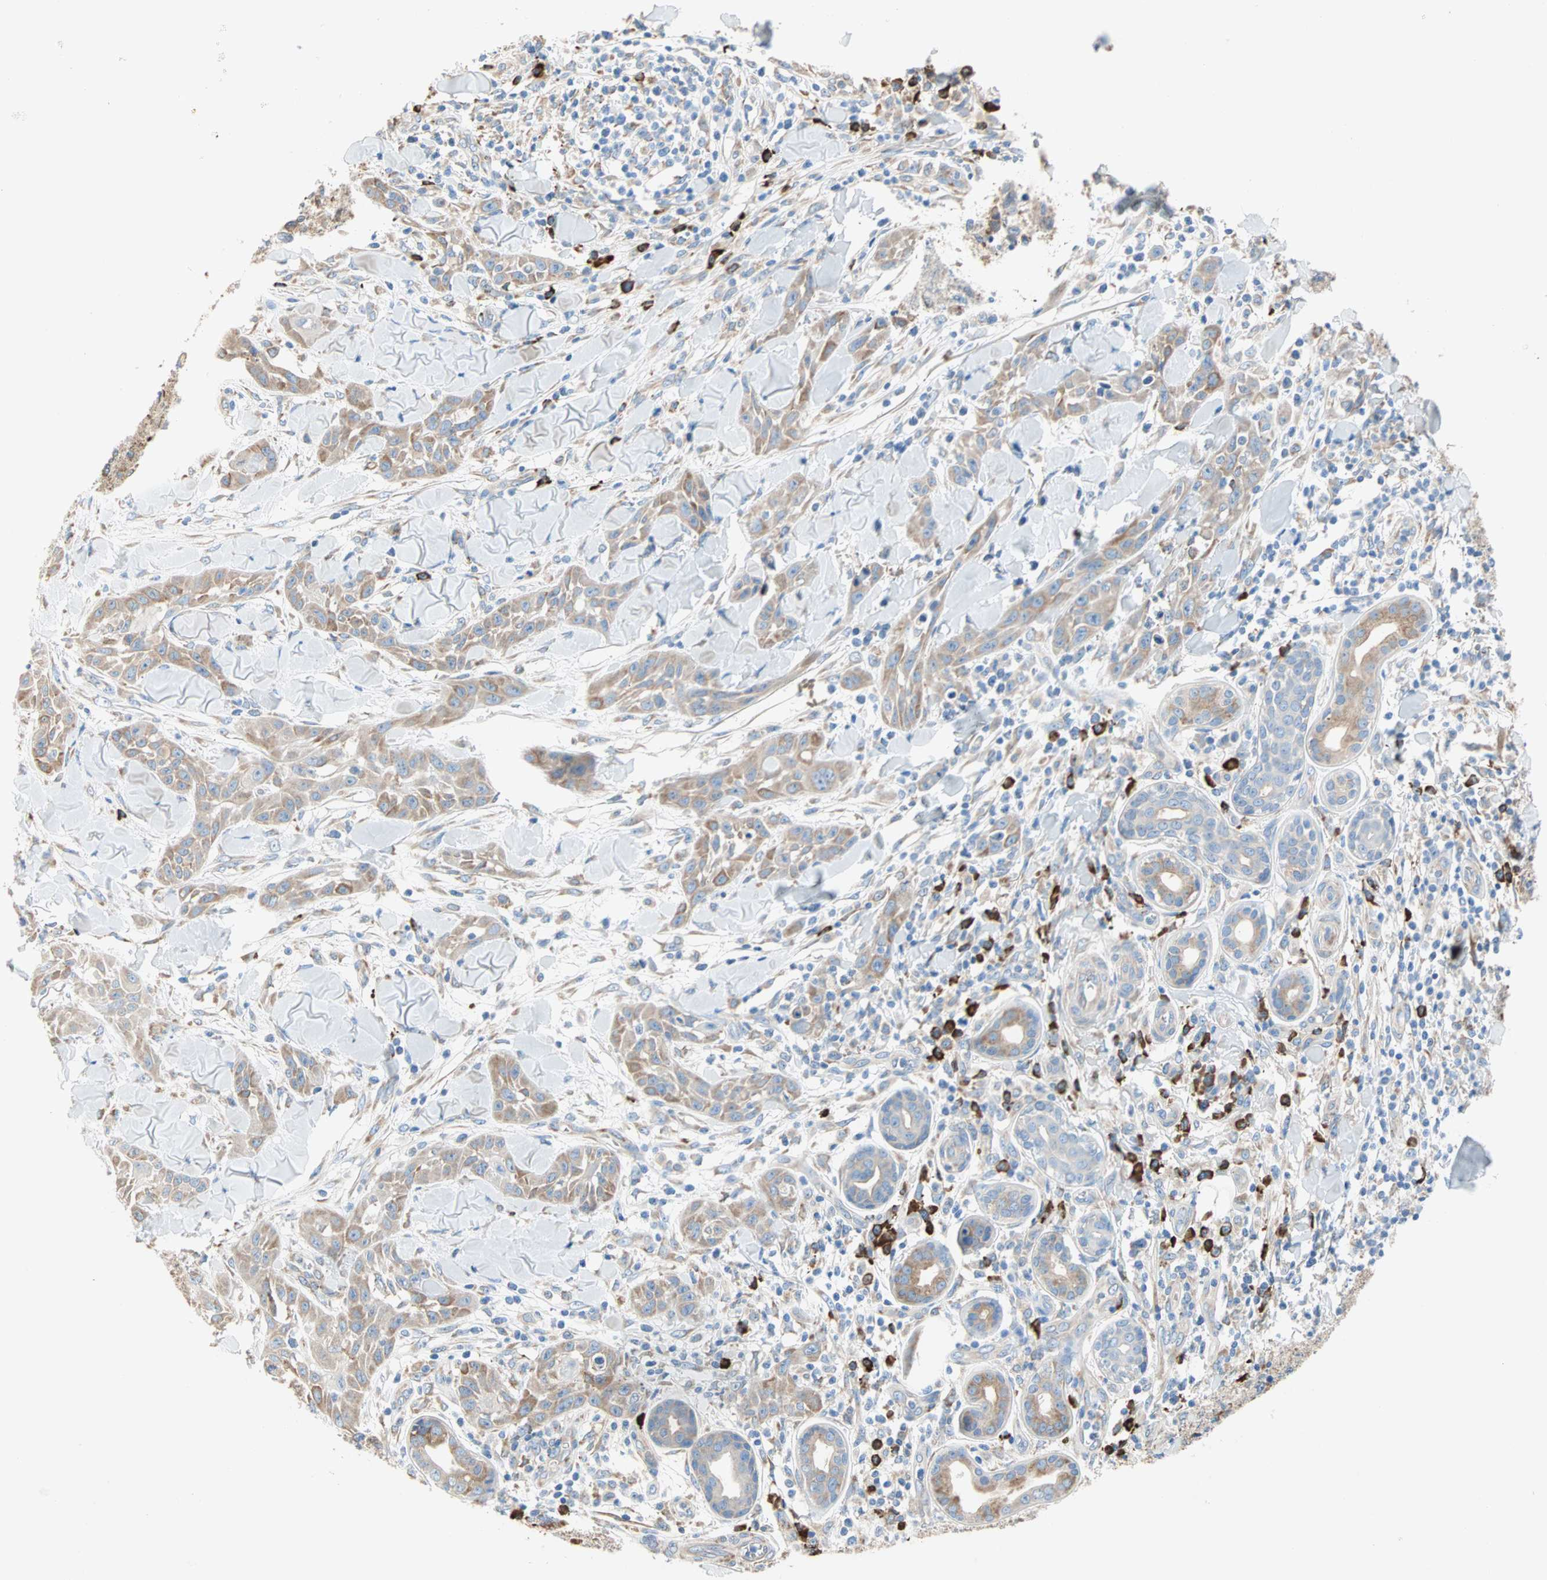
{"staining": {"intensity": "moderate", "quantity": ">75%", "location": "cytoplasmic/membranous"}, "tissue": "skin cancer", "cell_type": "Tumor cells", "image_type": "cancer", "snomed": [{"axis": "morphology", "description": "Squamous cell carcinoma, NOS"}, {"axis": "topography", "description": "Skin"}], "caption": "About >75% of tumor cells in human skin cancer display moderate cytoplasmic/membranous protein expression as visualized by brown immunohistochemical staining.", "gene": "PLCXD1", "patient": {"sex": "male", "age": 24}}